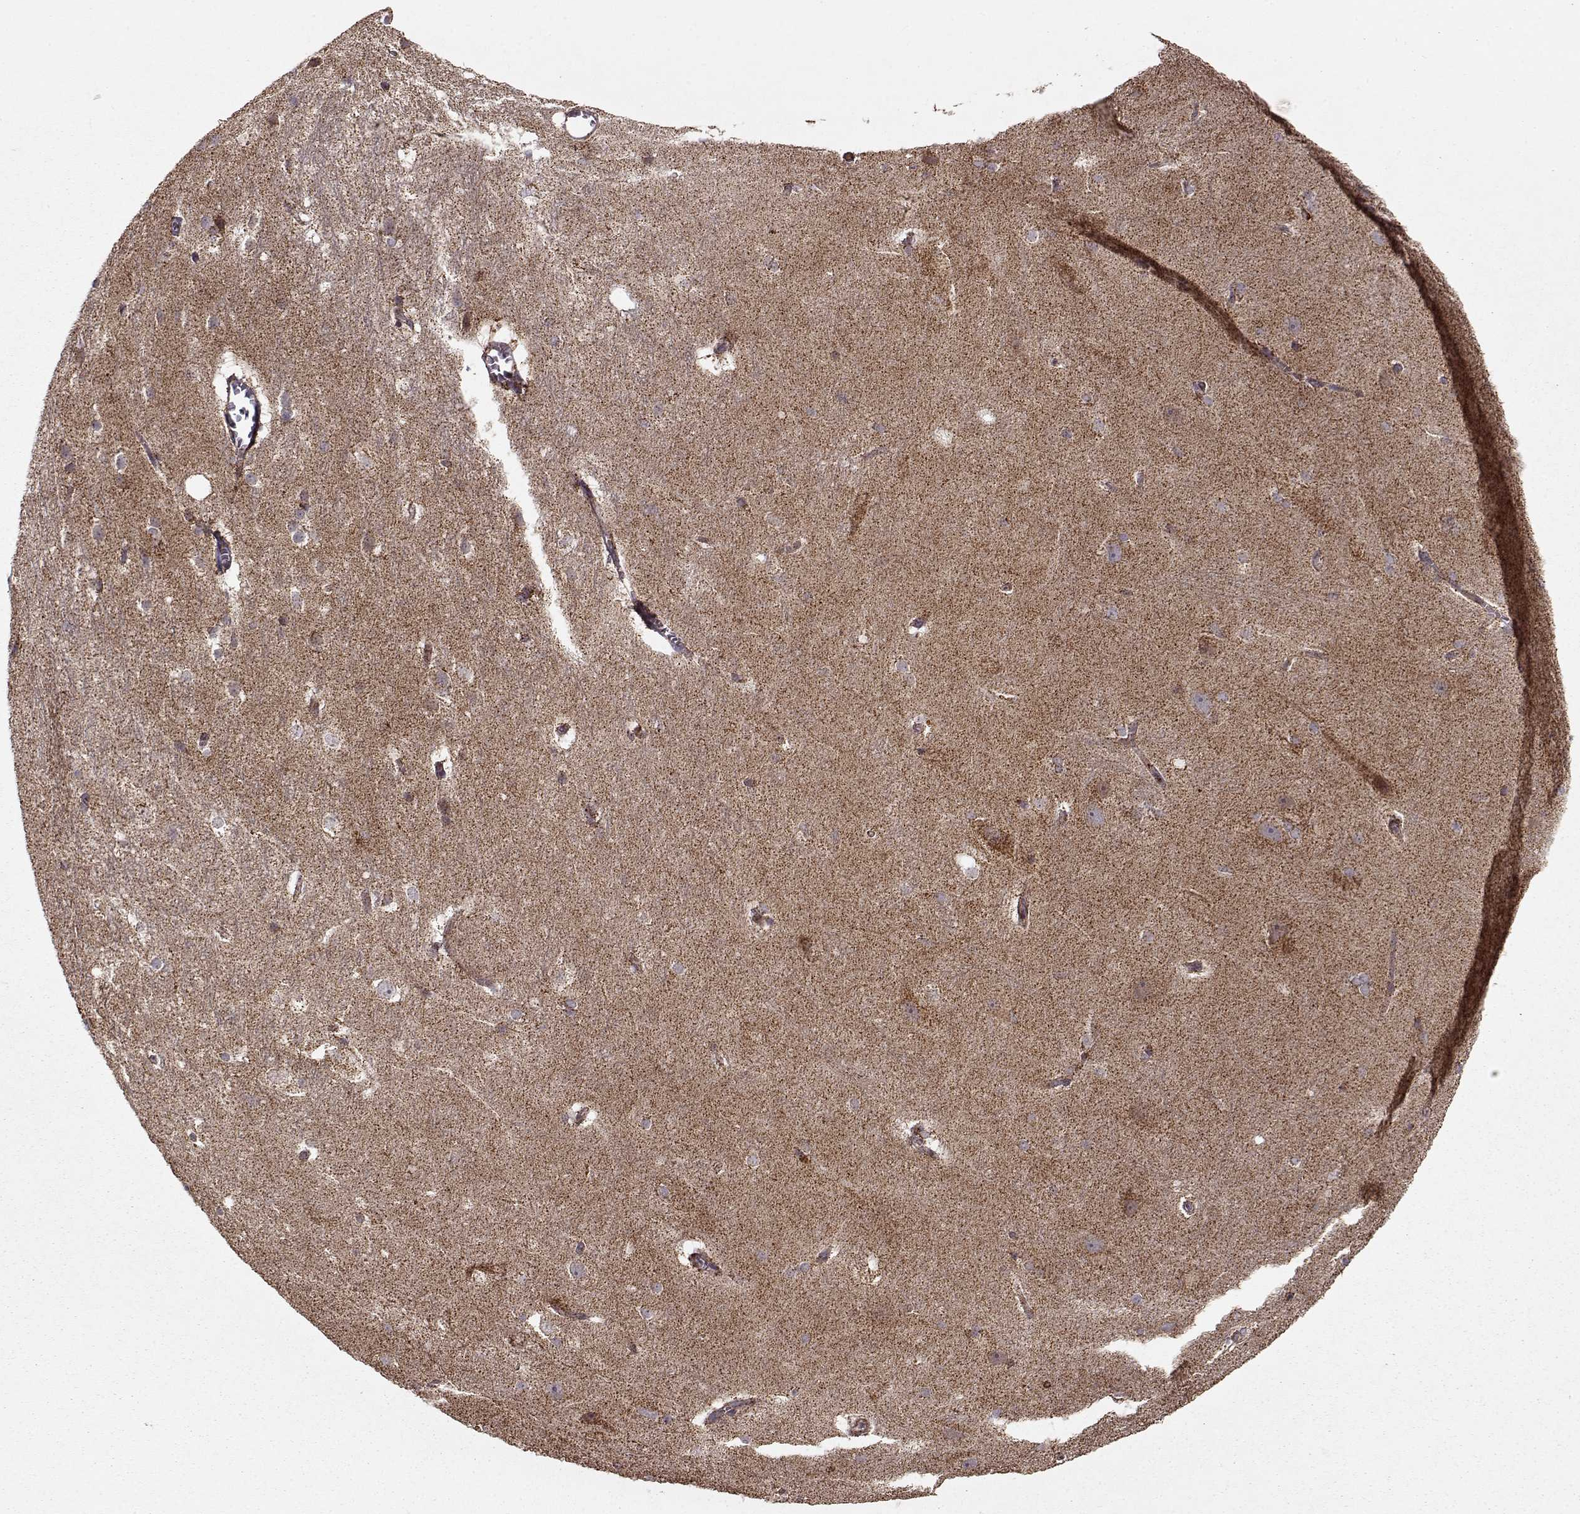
{"staining": {"intensity": "weak", "quantity": "<25%", "location": "cytoplasmic/membranous"}, "tissue": "hippocampus", "cell_type": "Glial cells", "image_type": "normal", "snomed": [{"axis": "morphology", "description": "Normal tissue, NOS"}, {"axis": "topography", "description": "Cerebral cortex"}, {"axis": "topography", "description": "Hippocampus"}], "caption": "Hippocampus was stained to show a protein in brown. There is no significant positivity in glial cells. (Brightfield microscopy of DAB (3,3'-diaminobenzidine) immunohistochemistry at high magnification).", "gene": "CMTM3", "patient": {"sex": "female", "age": 19}}